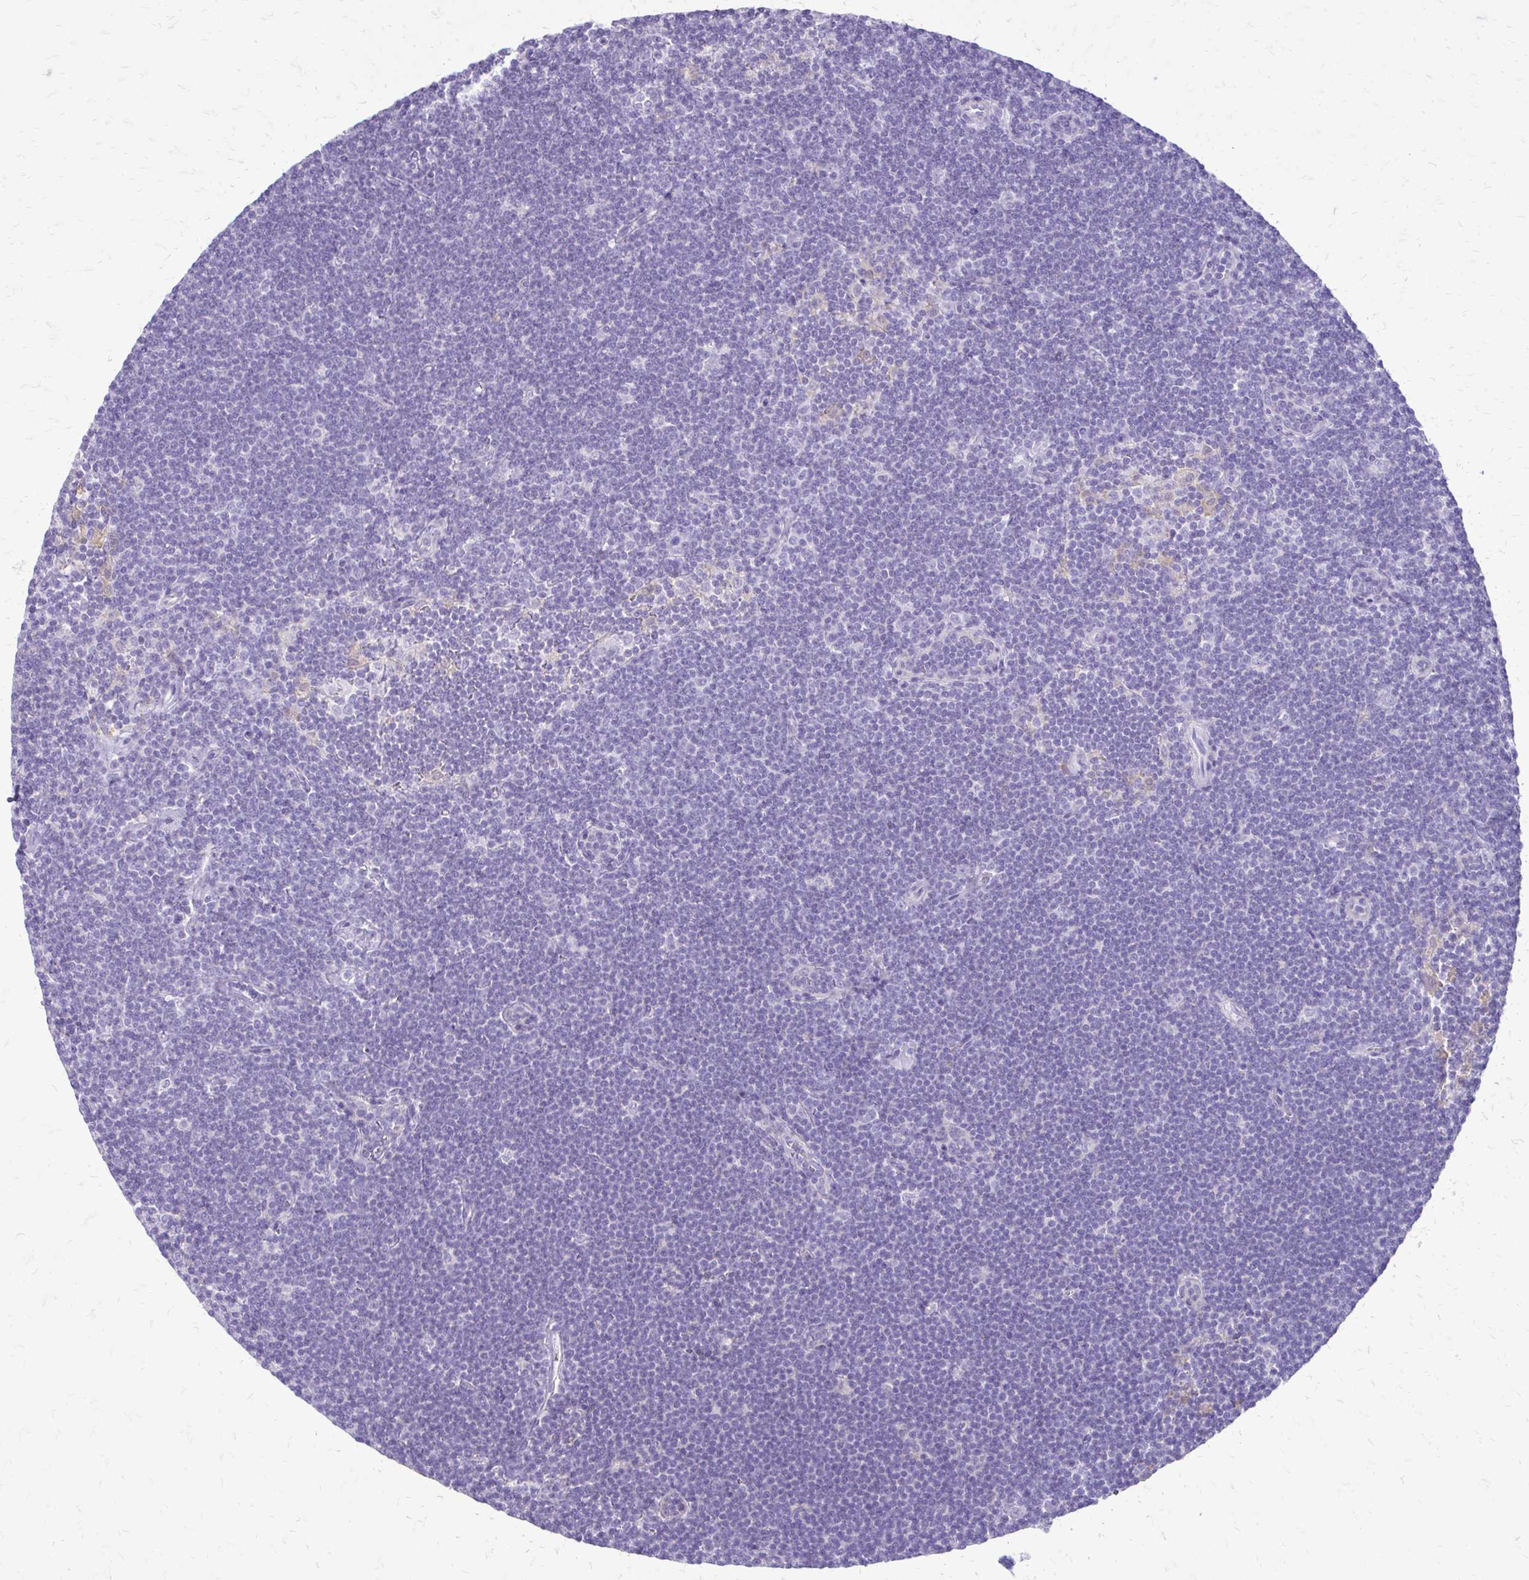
{"staining": {"intensity": "negative", "quantity": "none", "location": "none"}, "tissue": "lymphoma", "cell_type": "Tumor cells", "image_type": "cancer", "snomed": [{"axis": "morphology", "description": "Malignant lymphoma, non-Hodgkin's type, Low grade"}, {"axis": "topography", "description": "Lymph node"}], "caption": "The histopathology image shows no staining of tumor cells in malignant lymphoma, non-Hodgkin's type (low-grade).", "gene": "SIGLEC11", "patient": {"sex": "female", "age": 73}}